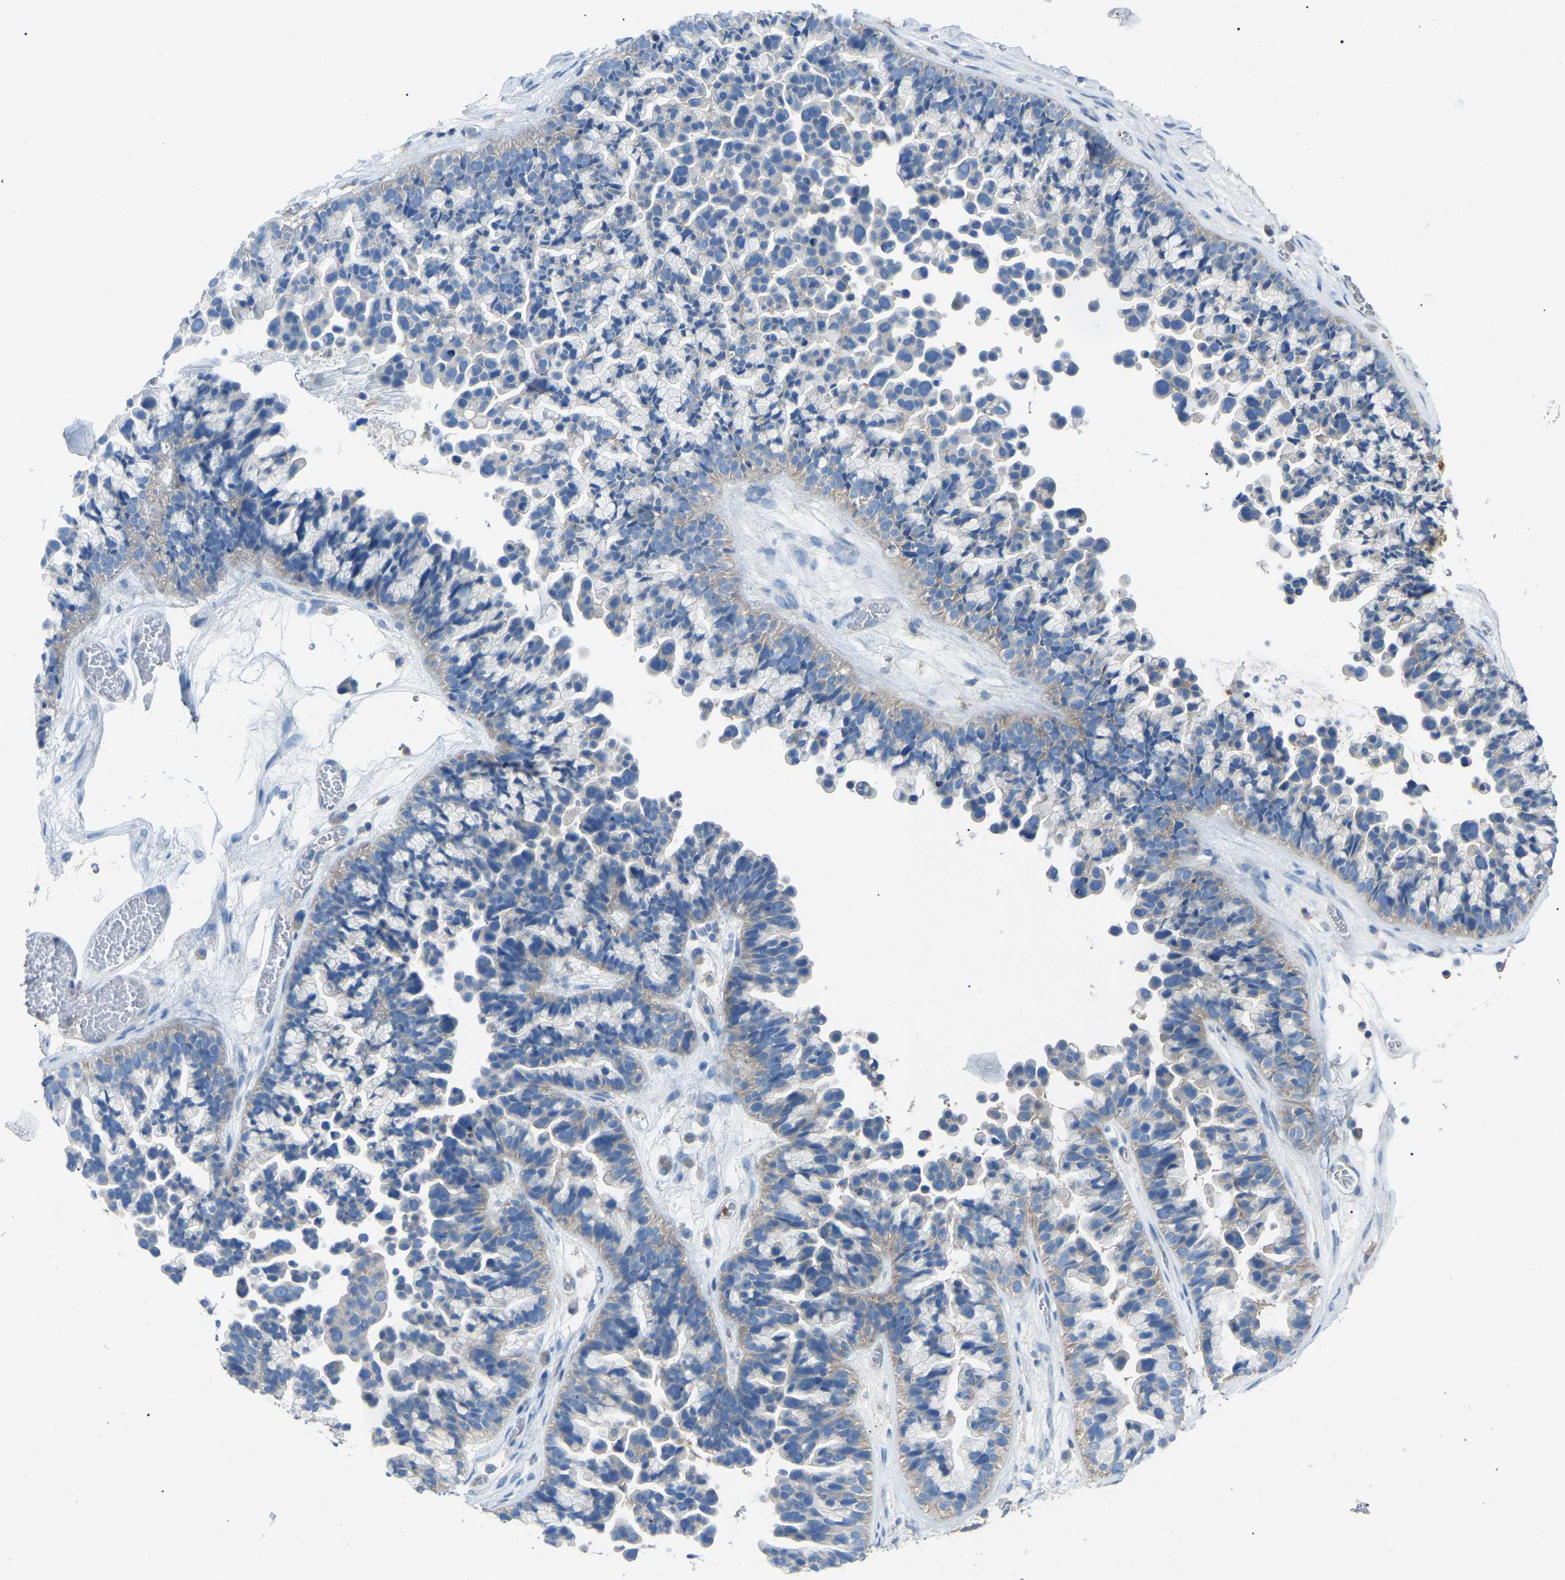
{"staining": {"intensity": "moderate", "quantity": "<25%", "location": "cytoplasmic/membranous"}, "tissue": "ovarian cancer", "cell_type": "Tumor cells", "image_type": "cancer", "snomed": [{"axis": "morphology", "description": "Cystadenocarcinoma, serous, NOS"}, {"axis": "topography", "description": "Ovary"}], "caption": "Immunohistochemistry photomicrograph of ovarian cancer (serous cystadenocarcinoma) stained for a protein (brown), which reveals low levels of moderate cytoplasmic/membranous staining in about <25% of tumor cells.", "gene": "AIMP1", "patient": {"sex": "female", "age": 56}}